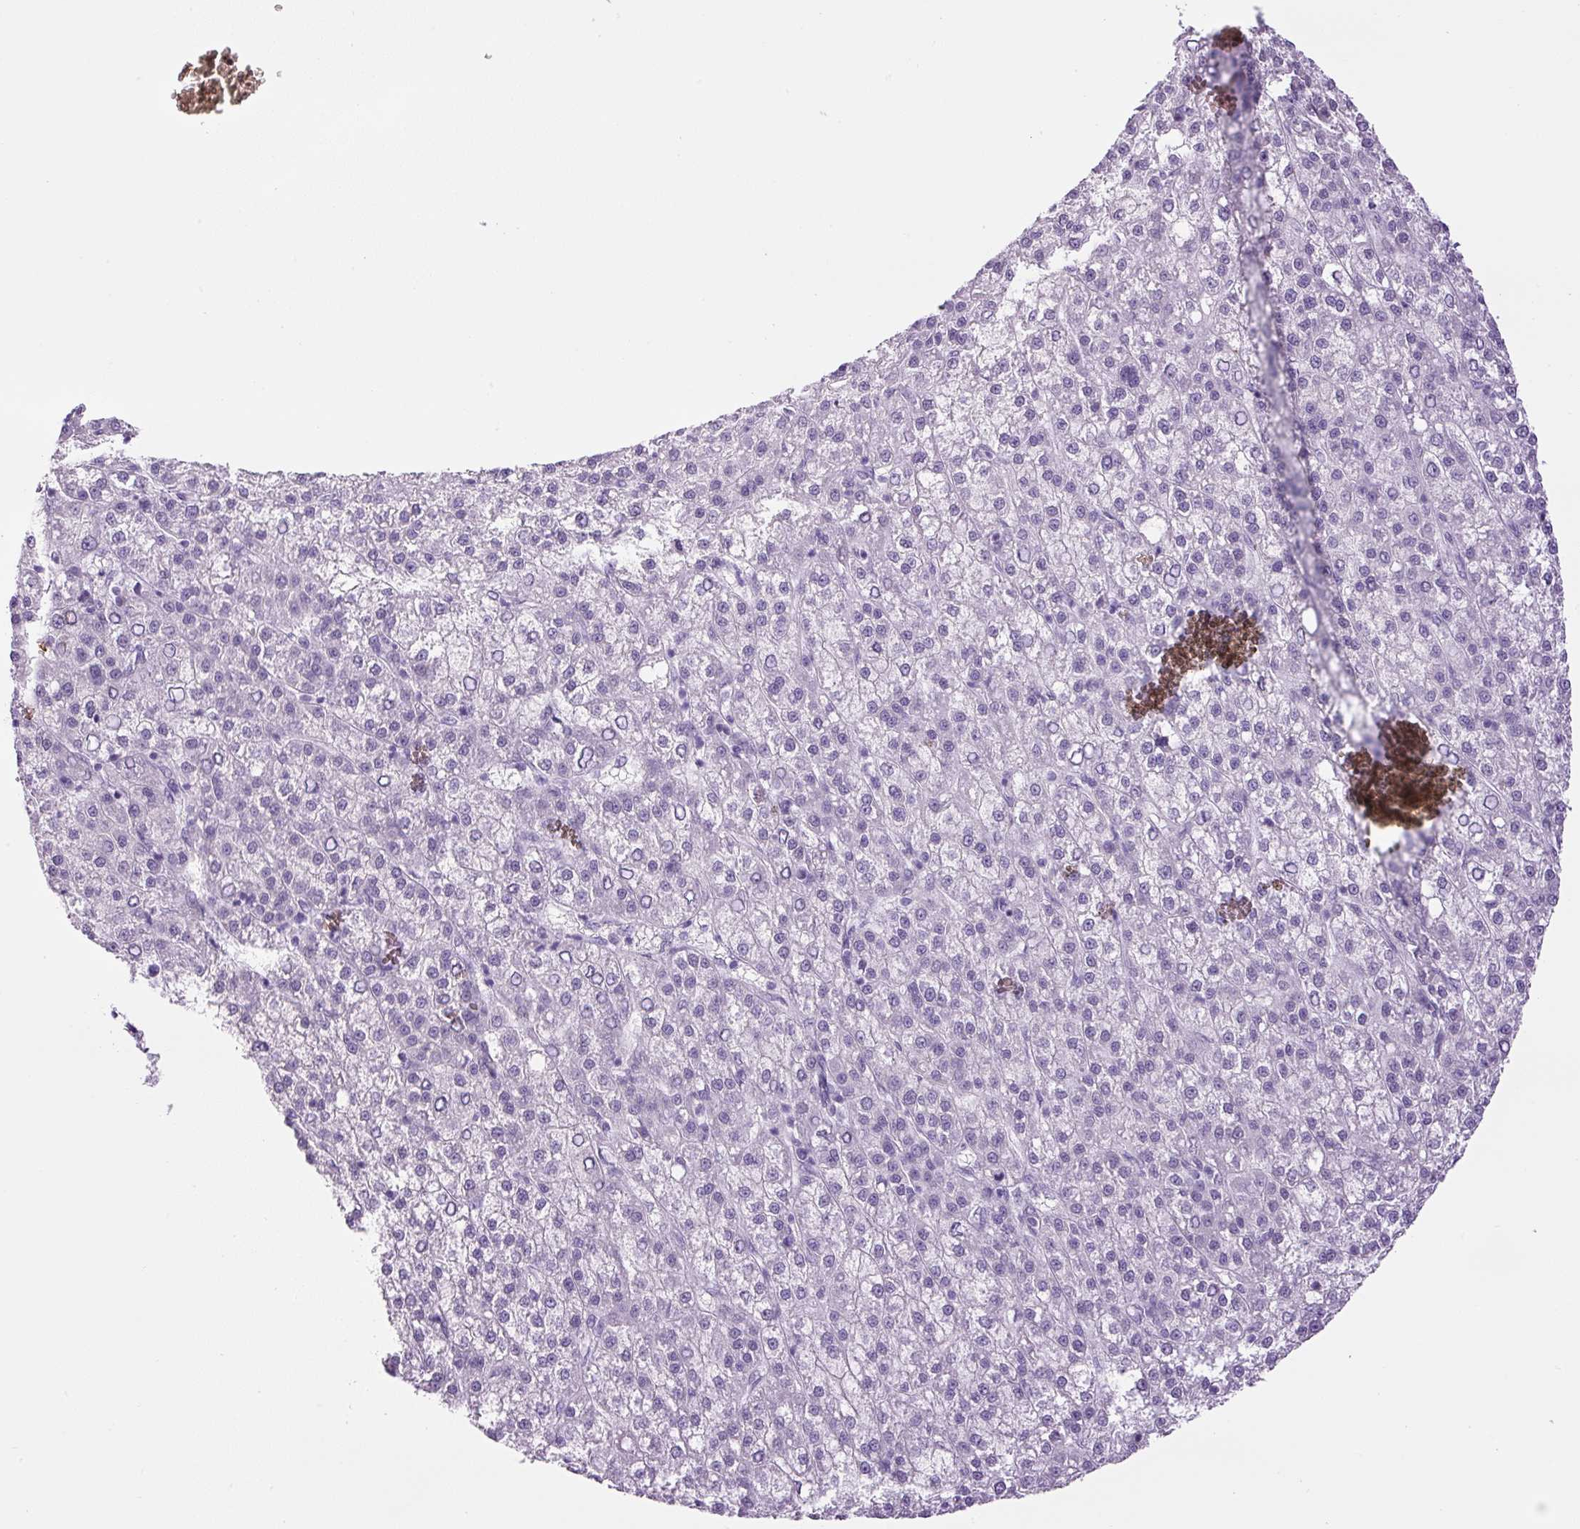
{"staining": {"intensity": "negative", "quantity": "none", "location": "none"}, "tissue": "liver cancer", "cell_type": "Tumor cells", "image_type": "cancer", "snomed": [{"axis": "morphology", "description": "Carcinoma, Hepatocellular, NOS"}, {"axis": "topography", "description": "Liver"}], "caption": "This is an immunohistochemistry (IHC) image of human liver cancer (hepatocellular carcinoma). There is no staining in tumor cells.", "gene": "RSPO4", "patient": {"sex": "female", "age": 58}}